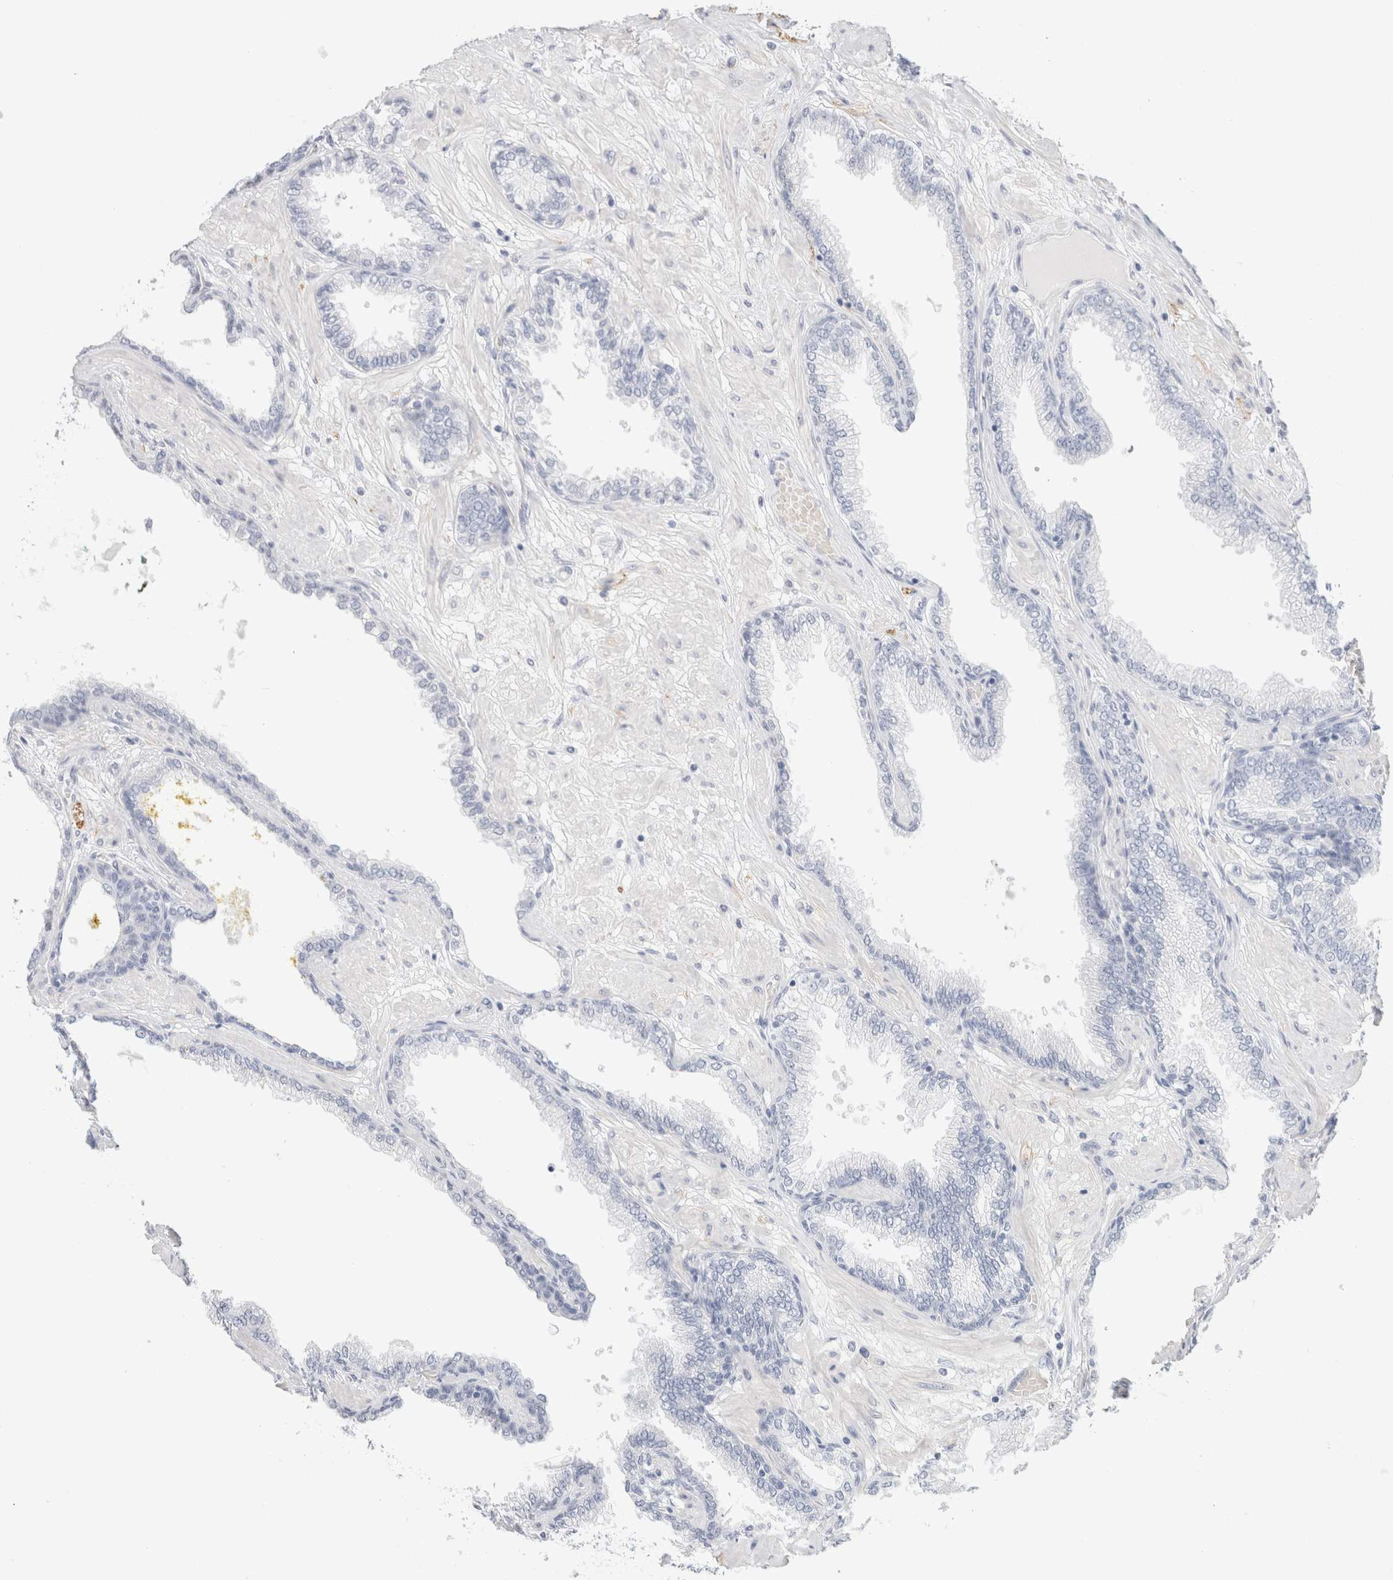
{"staining": {"intensity": "negative", "quantity": "none", "location": "none"}, "tissue": "prostate cancer", "cell_type": "Tumor cells", "image_type": "cancer", "snomed": [{"axis": "morphology", "description": "Adenocarcinoma, Low grade"}, {"axis": "topography", "description": "Prostate"}], "caption": "High power microscopy image of an IHC photomicrograph of prostate cancer, revealing no significant staining in tumor cells.", "gene": "RTN4", "patient": {"sex": "male", "age": 60}}